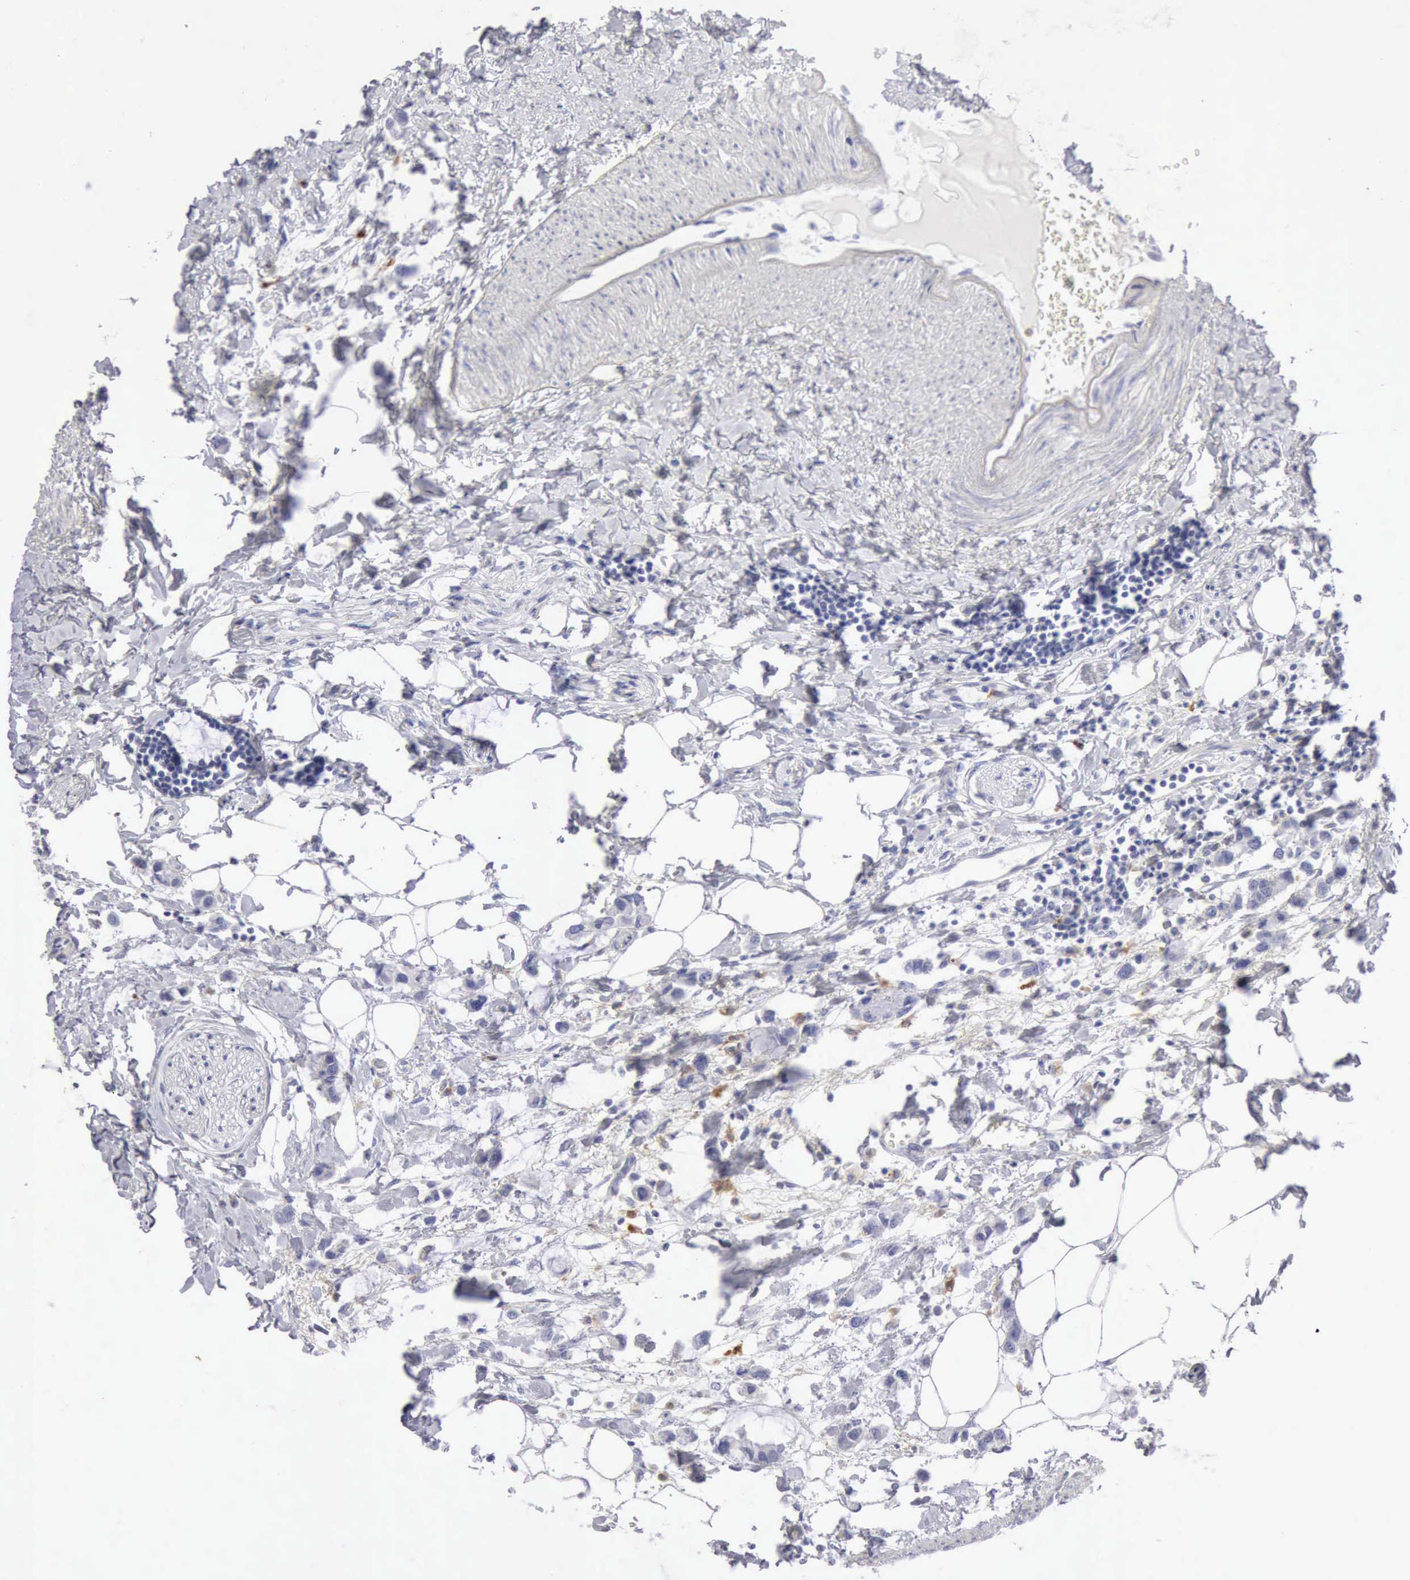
{"staining": {"intensity": "weak", "quantity": "<25%", "location": "cytoplasmic/membranous"}, "tissue": "colorectal cancer", "cell_type": "Tumor cells", "image_type": "cancer", "snomed": [{"axis": "morphology", "description": "Normal tissue, NOS"}, {"axis": "morphology", "description": "Adenocarcinoma, NOS"}, {"axis": "topography", "description": "Colon"}, {"axis": "topography", "description": "Peripheral nerve tissue"}], "caption": "A high-resolution histopathology image shows immunohistochemistry (IHC) staining of adenocarcinoma (colorectal), which shows no significant expression in tumor cells.", "gene": "CTSS", "patient": {"sex": "male", "age": 14}}